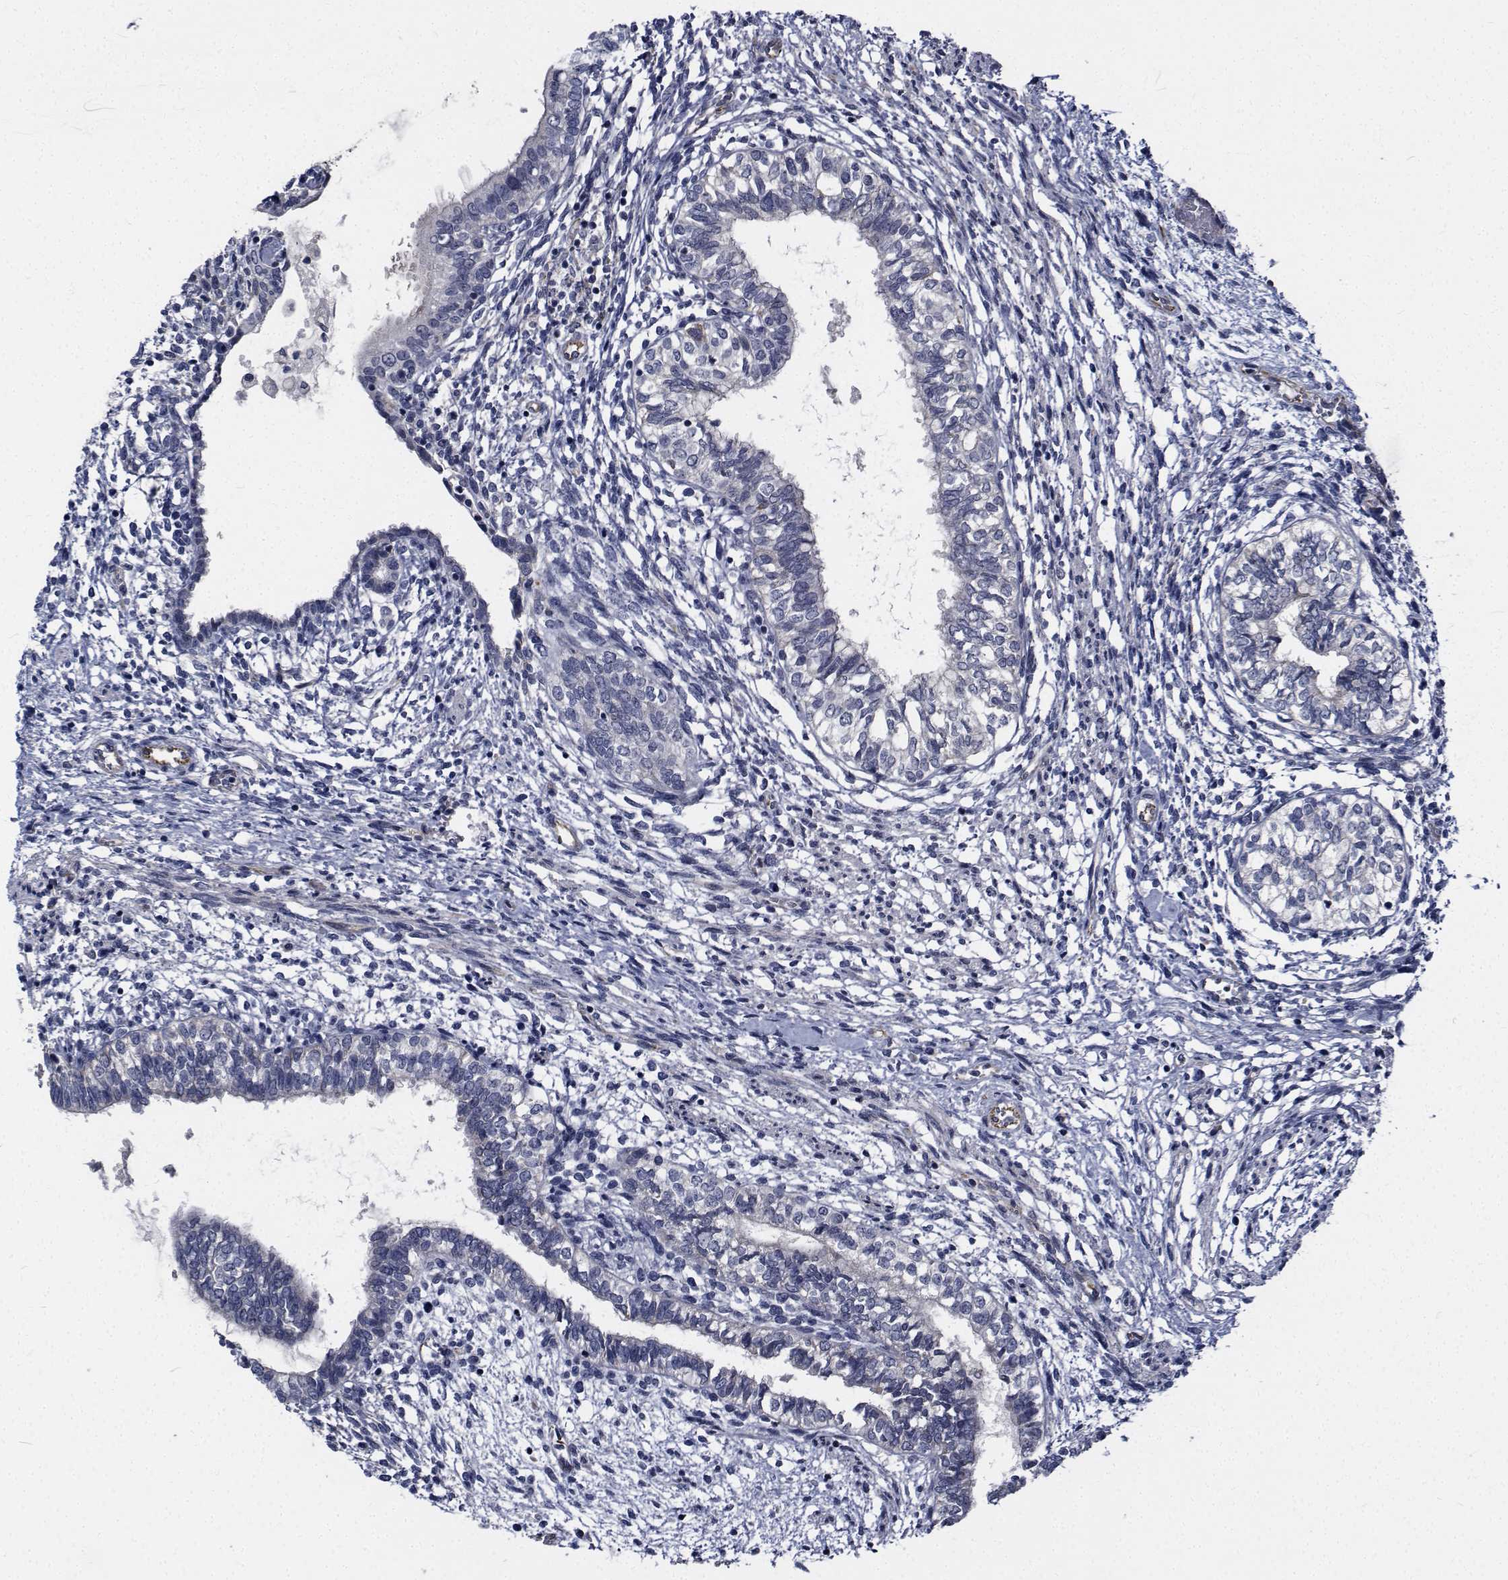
{"staining": {"intensity": "negative", "quantity": "none", "location": "none"}, "tissue": "testis cancer", "cell_type": "Tumor cells", "image_type": "cancer", "snomed": [{"axis": "morphology", "description": "Carcinoma, Embryonal, NOS"}, {"axis": "topography", "description": "Testis"}], "caption": "Immunohistochemical staining of human testis embryonal carcinoma reveals no significant positivity in tumor cells.", "gene": "TTBK1", "patient": {"sex": "male", "age": 37}}